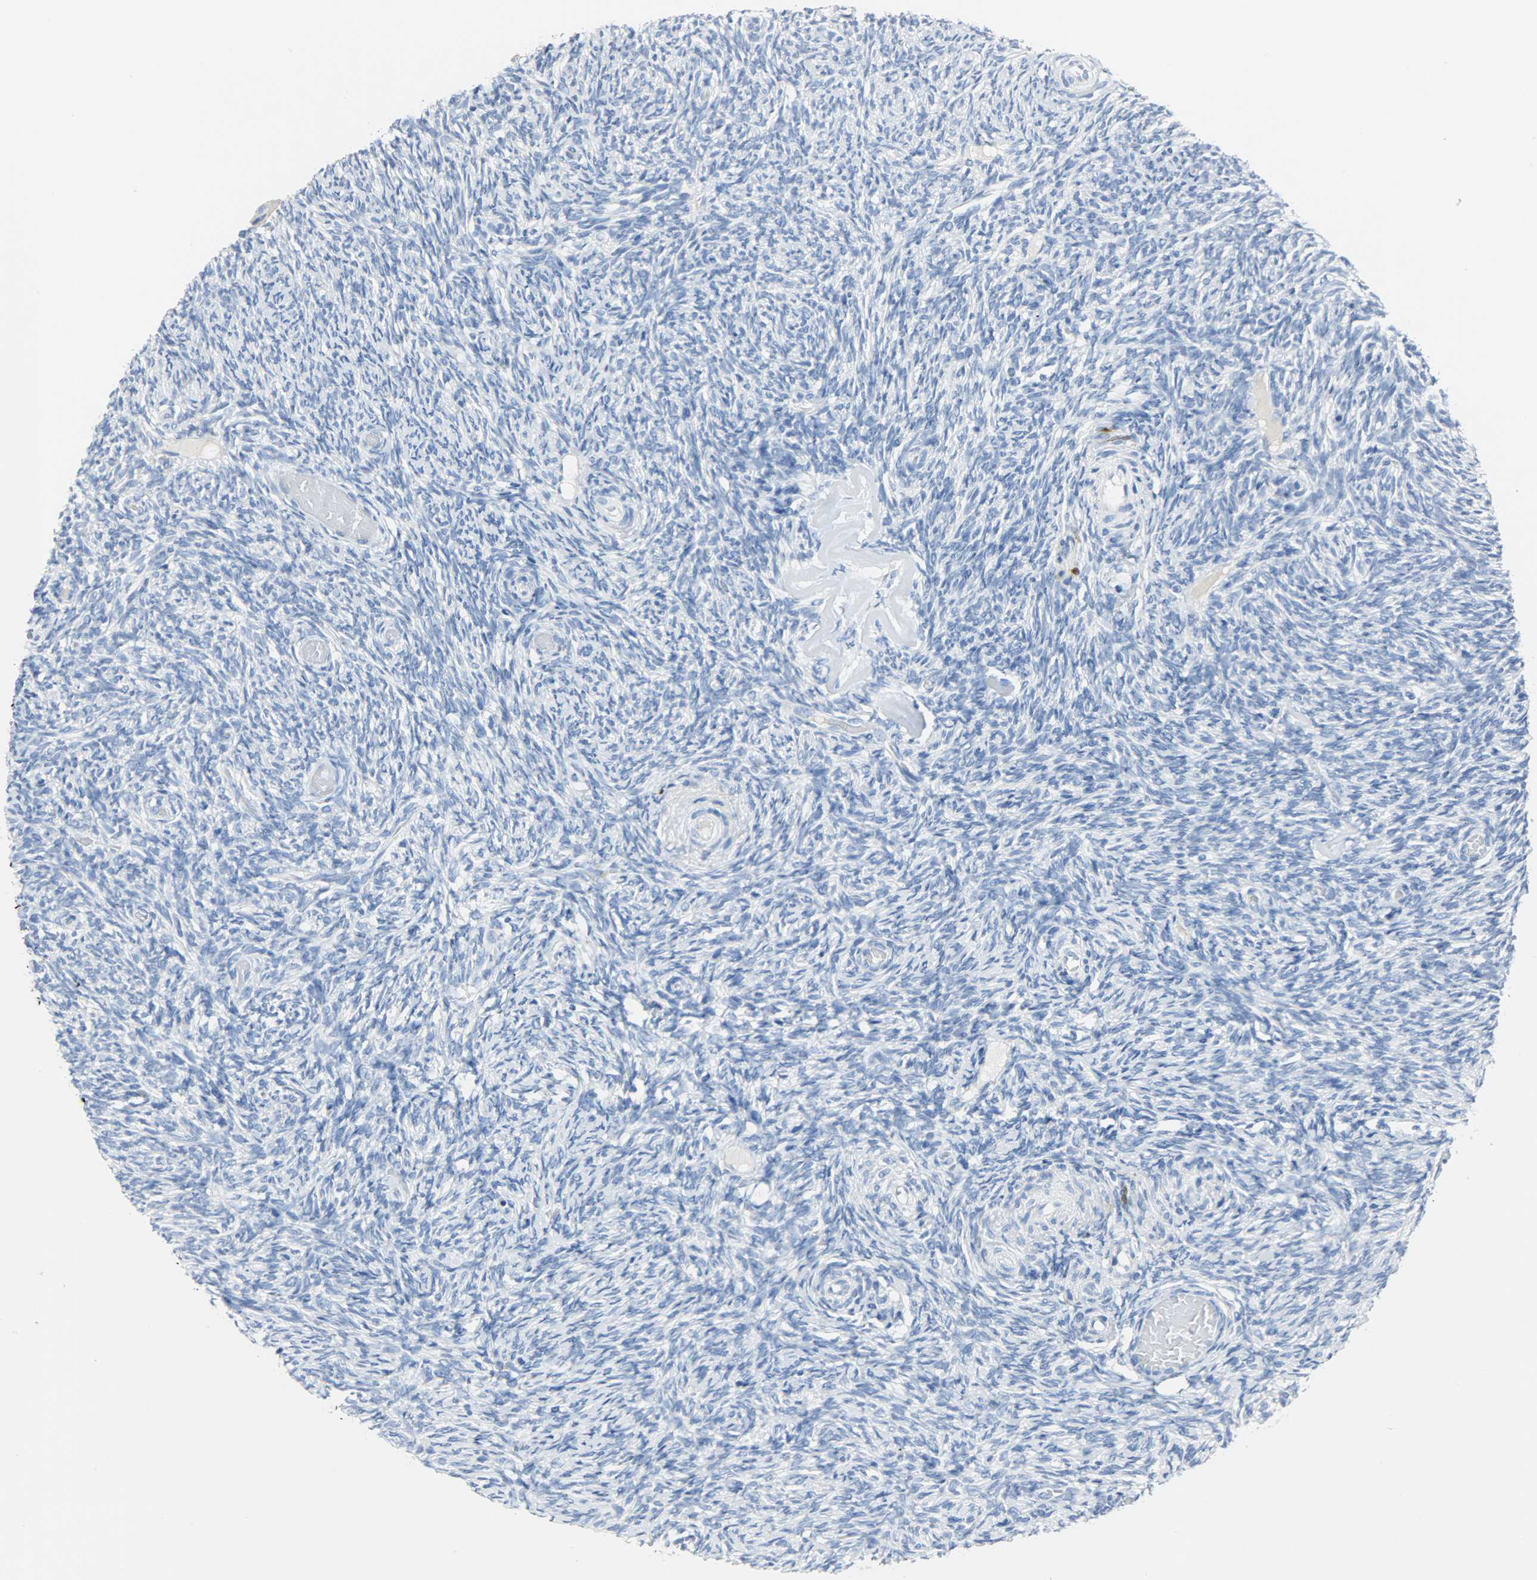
{"staining": {"intensity": "negative", "quantity": "none", "location": "none"}, "tissue": "ovary", "cell_type": "Ovarian stroma cells", "image_type": "normal", "snomed": [{"axis": "morphology", "description": "Normal tissue, NOS"}, {"axis": "topography", "description": "Ovary"}], "caption": "The image exhibits no significant staining in ovarian stroma cells of ovary.", "gene": "CA3", "patient": {"sex": "female", "age": 60}}